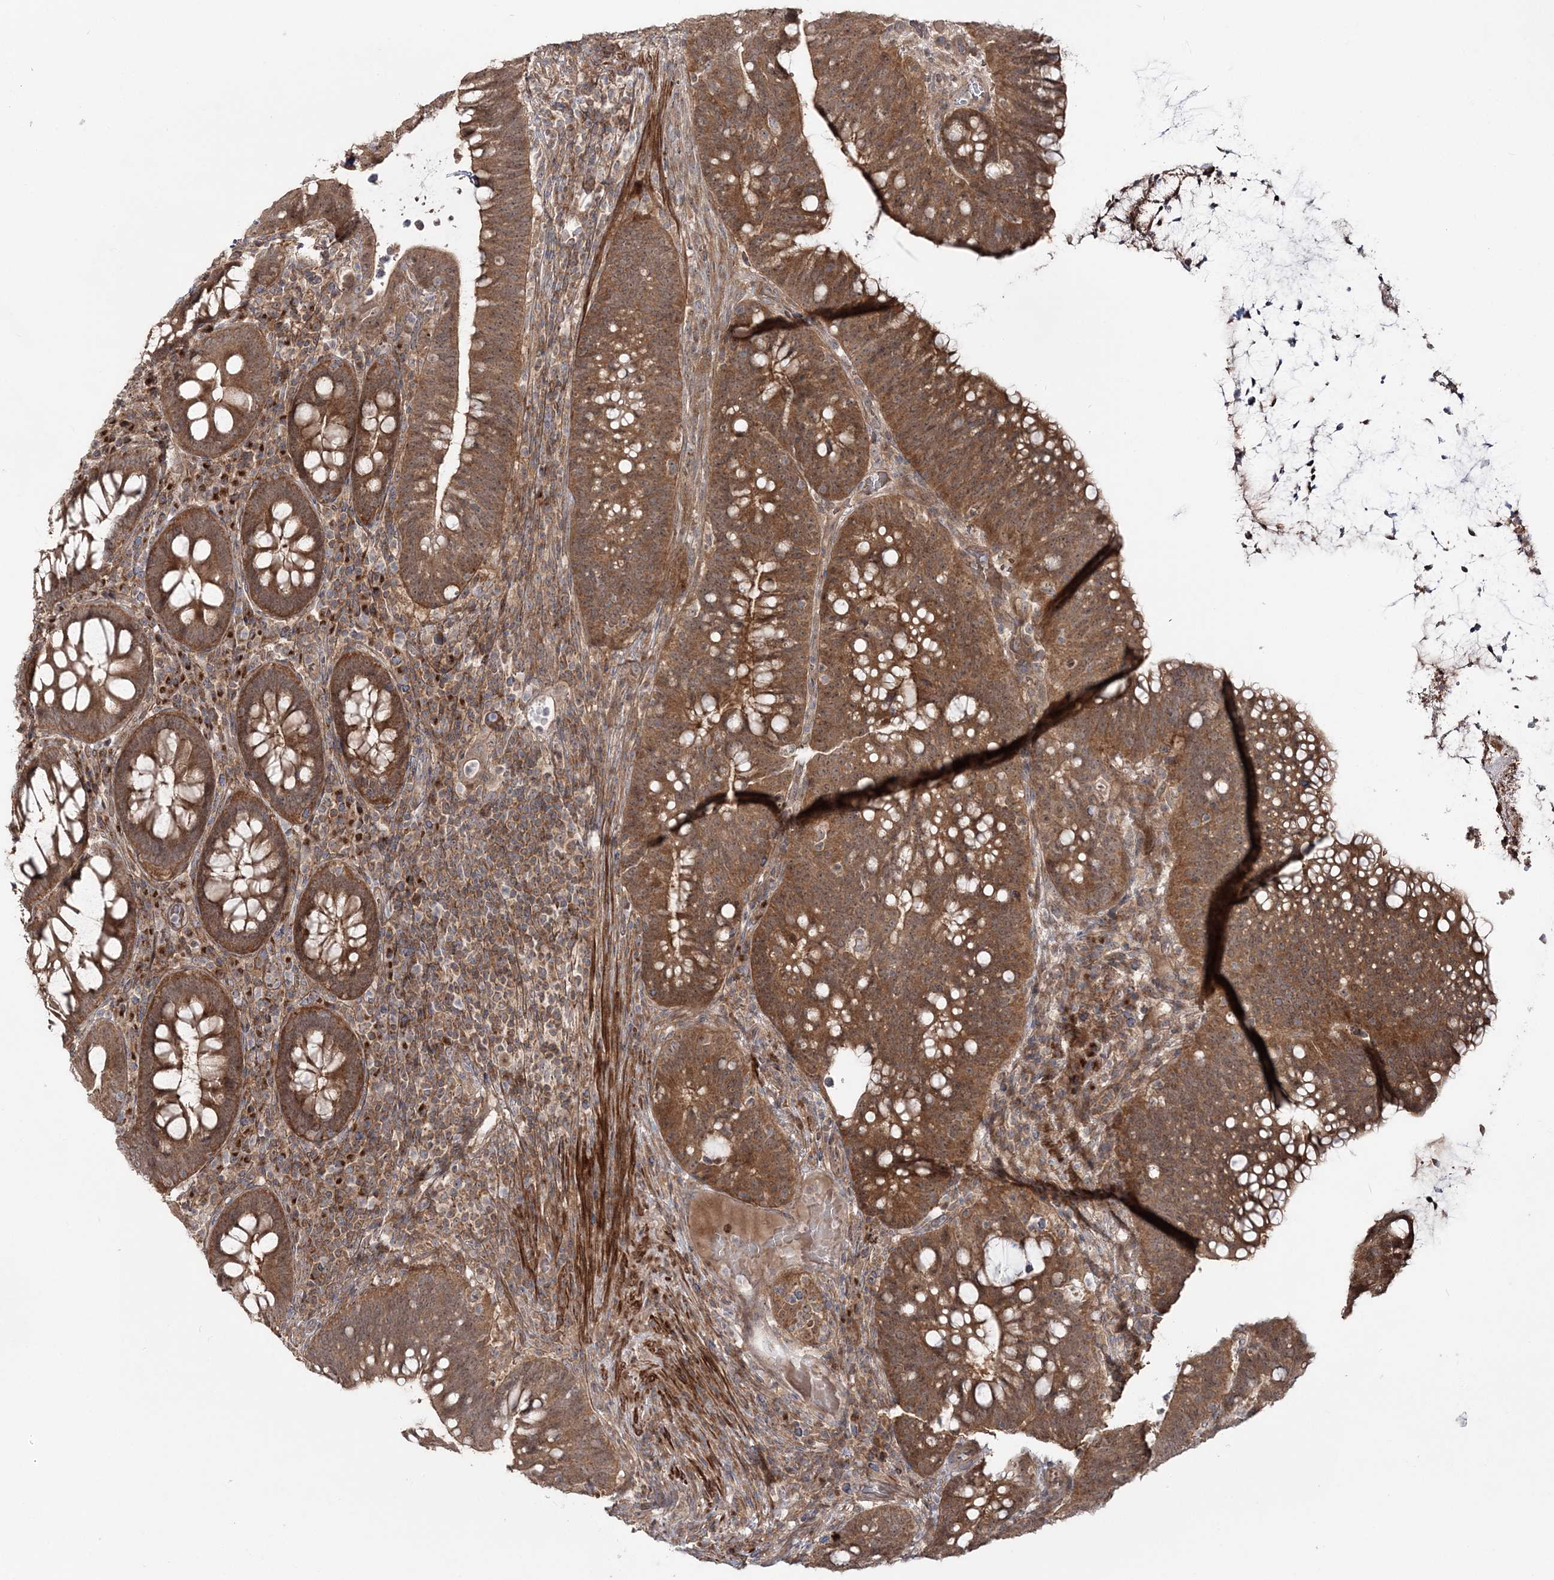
{"staining": {"intensity": "moderate", "quantity": ">75%", "location": "cytoplasmic/membranous"}, "tissue": "colorectal cancer", "cell_type": "Tumor cells", "image_type": "cancer", "snomed": [{"axis": "morphology", "description": "Adenocarcinoma, NOS"}, {"axis": "topography", "description": "Colon"}], "caption": "Human colorectal cancer stained with a brown dye displays moderate cytoplasmic/membranous positive staining in about >75% of tumor cells.", "gene": "MOCS2", "patient": {"sex": "female", "age": 66}}